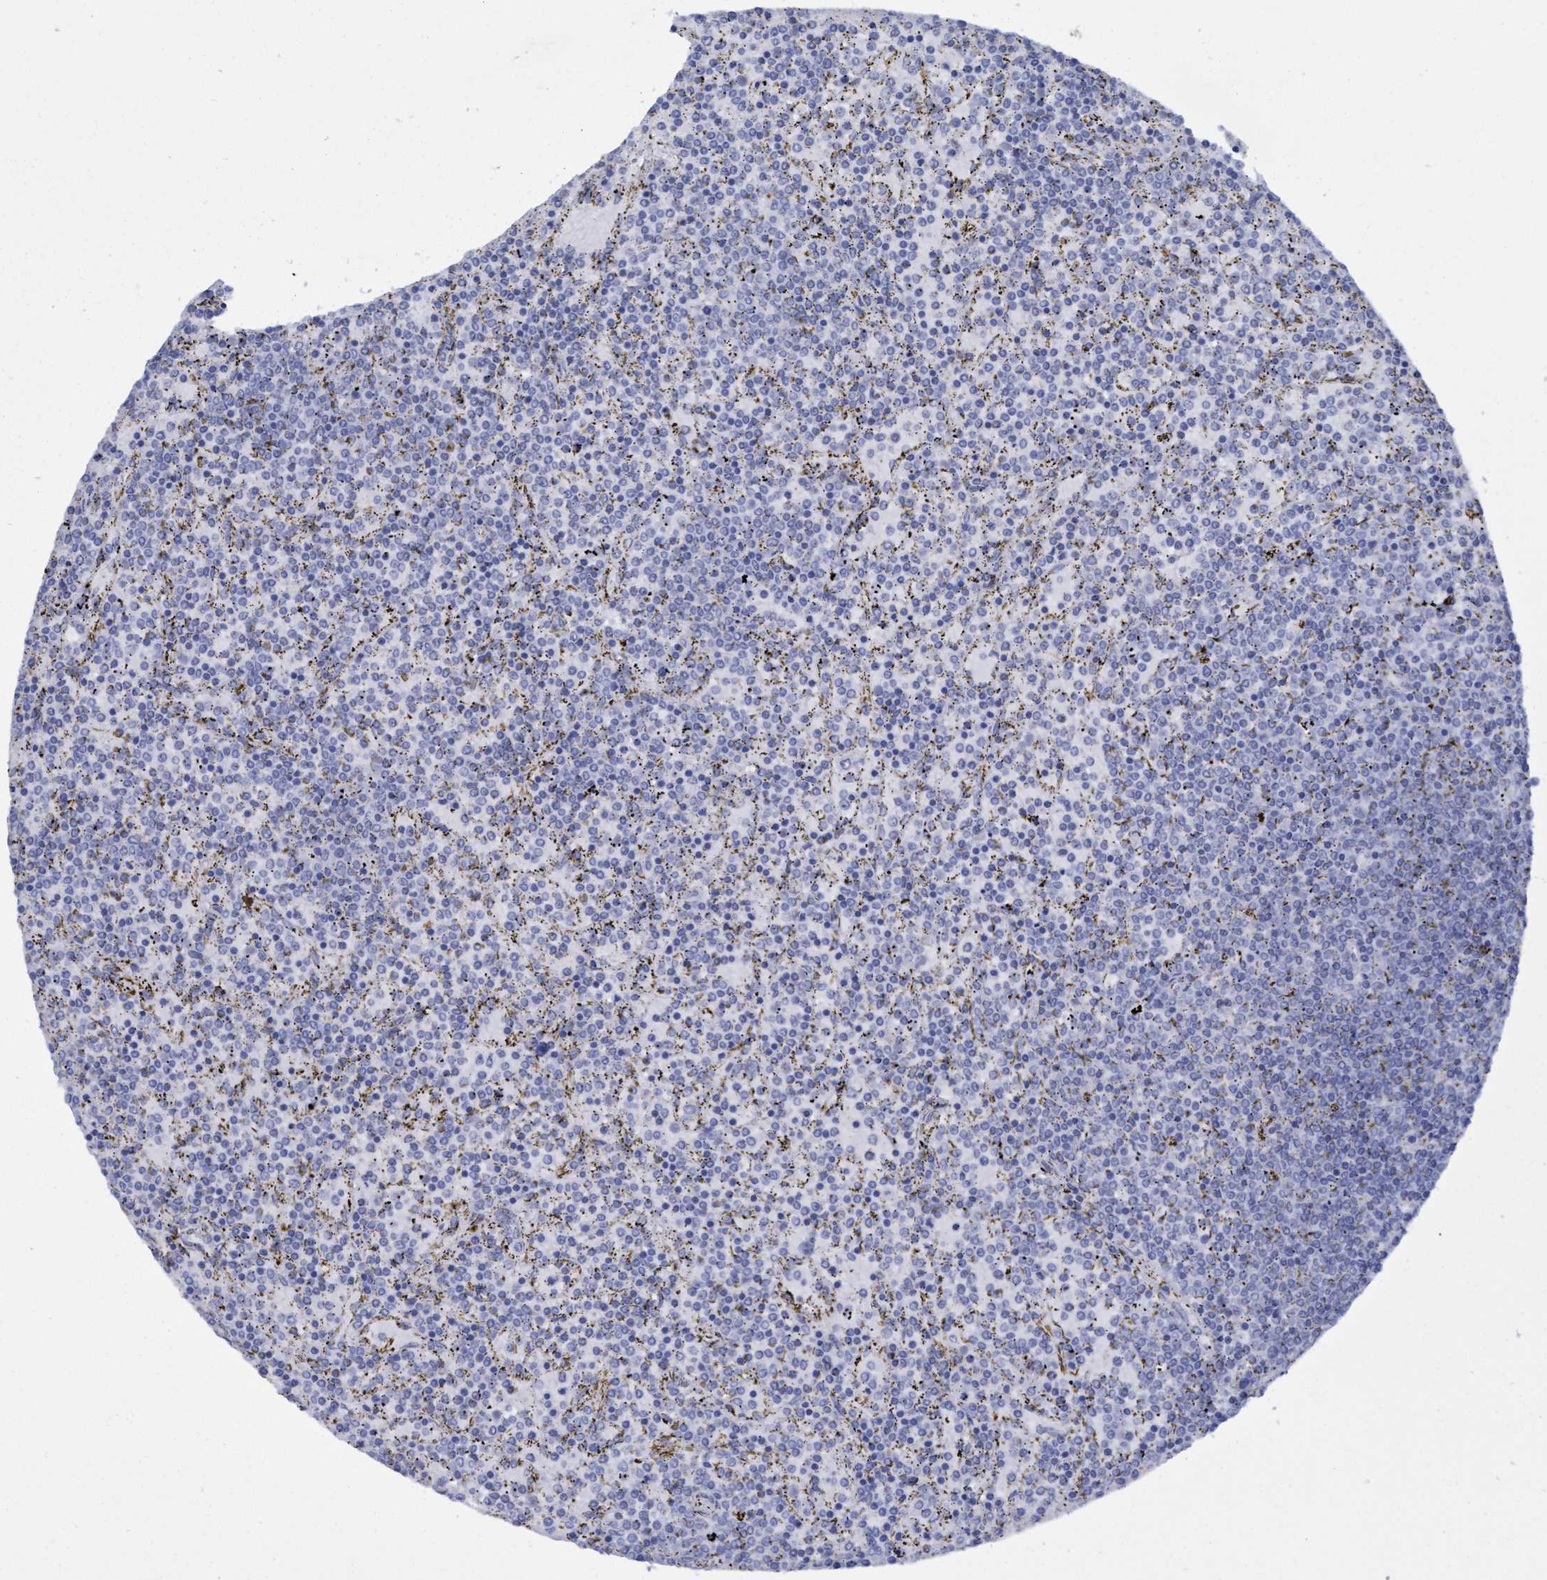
{"staining": {"intensity": "negative", "quantity": "none", "location": "none"}, "tissue": "lymphoma", "cell_type": "Tumor cells", "image_type": "cancer", "snomed": [{"axis": "morphology", "description": "Malignant lymphoma, non-Hodgkin's type, Low grade"}, {"axis": "topography", "description": "Spleen"}], "caption": "There is no significant positivity in tumor cells of lymphoma. (Stains: DAB IHC with hematoxylin counter stain, Microscopy: brightfield microscopy at high magnification).", "gene": "SSTR3", "patient": {"sex": "female", "age": 77}}